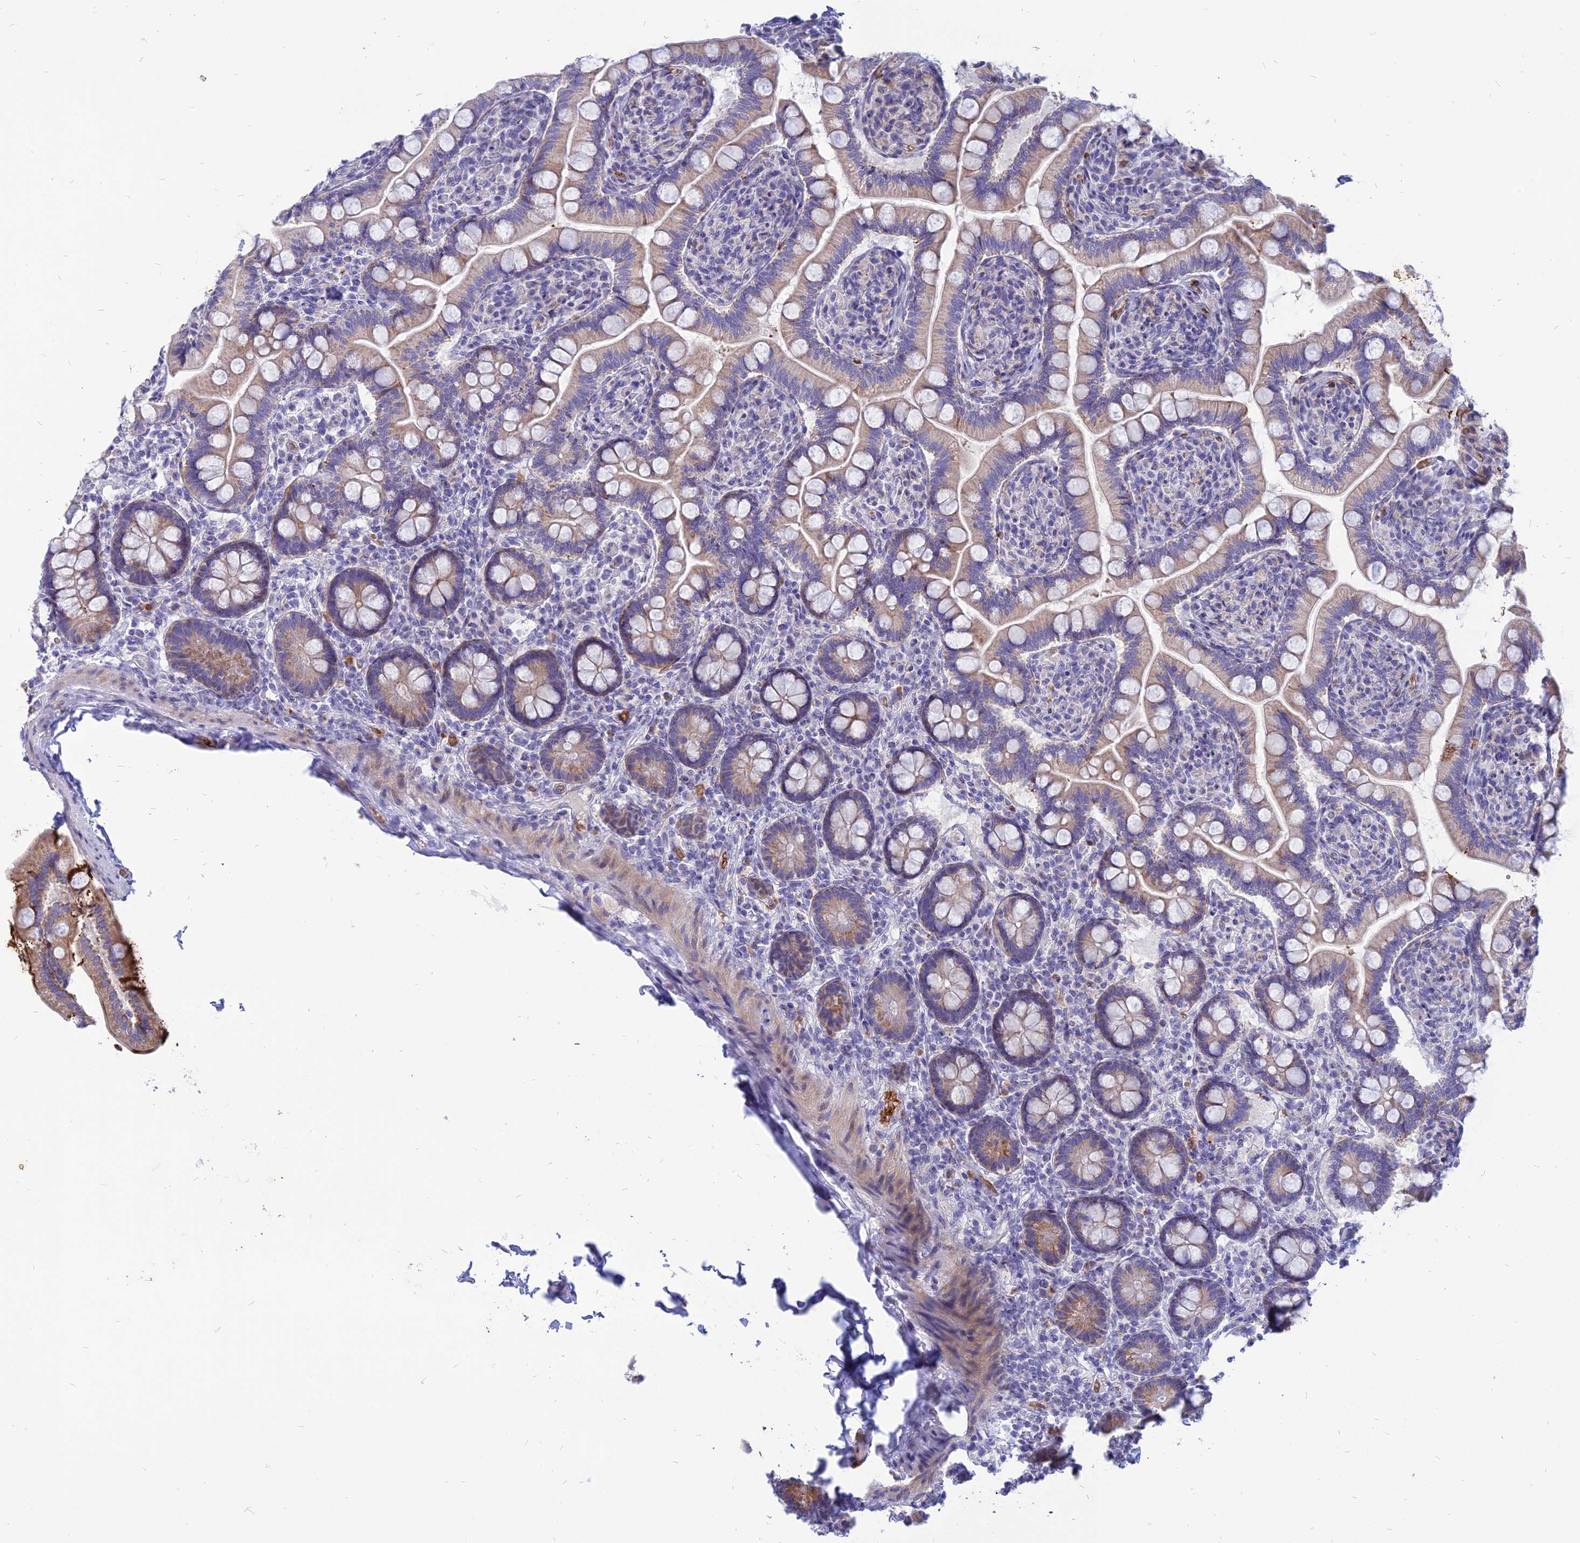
{"staining": {"intensity": "strong", "quantity": "<25%", "location": "cytoplasmic/membranous"}, "tissue": "small intestine", "cell_type": "Glandular cells", "image_type": "normal", "snomed": [{"axis": "morphology", "description": "Normal tissue, NOS"}, {"axis": "topography", "description": "Small intestine"}], "caption": "IHC staining of normal small intestine, which displays medium levels of strong cytoplasmic/membranous expression in about <25% of glandular cells indicating strong cytoplasmic/membranous protein staining. The staining was performed using DAB (brown) for protein detection and nuclei were counterstained in hematoxylin (blue).", "gene": "HHAT", "patient": {"sex": "female", "age": 64}}